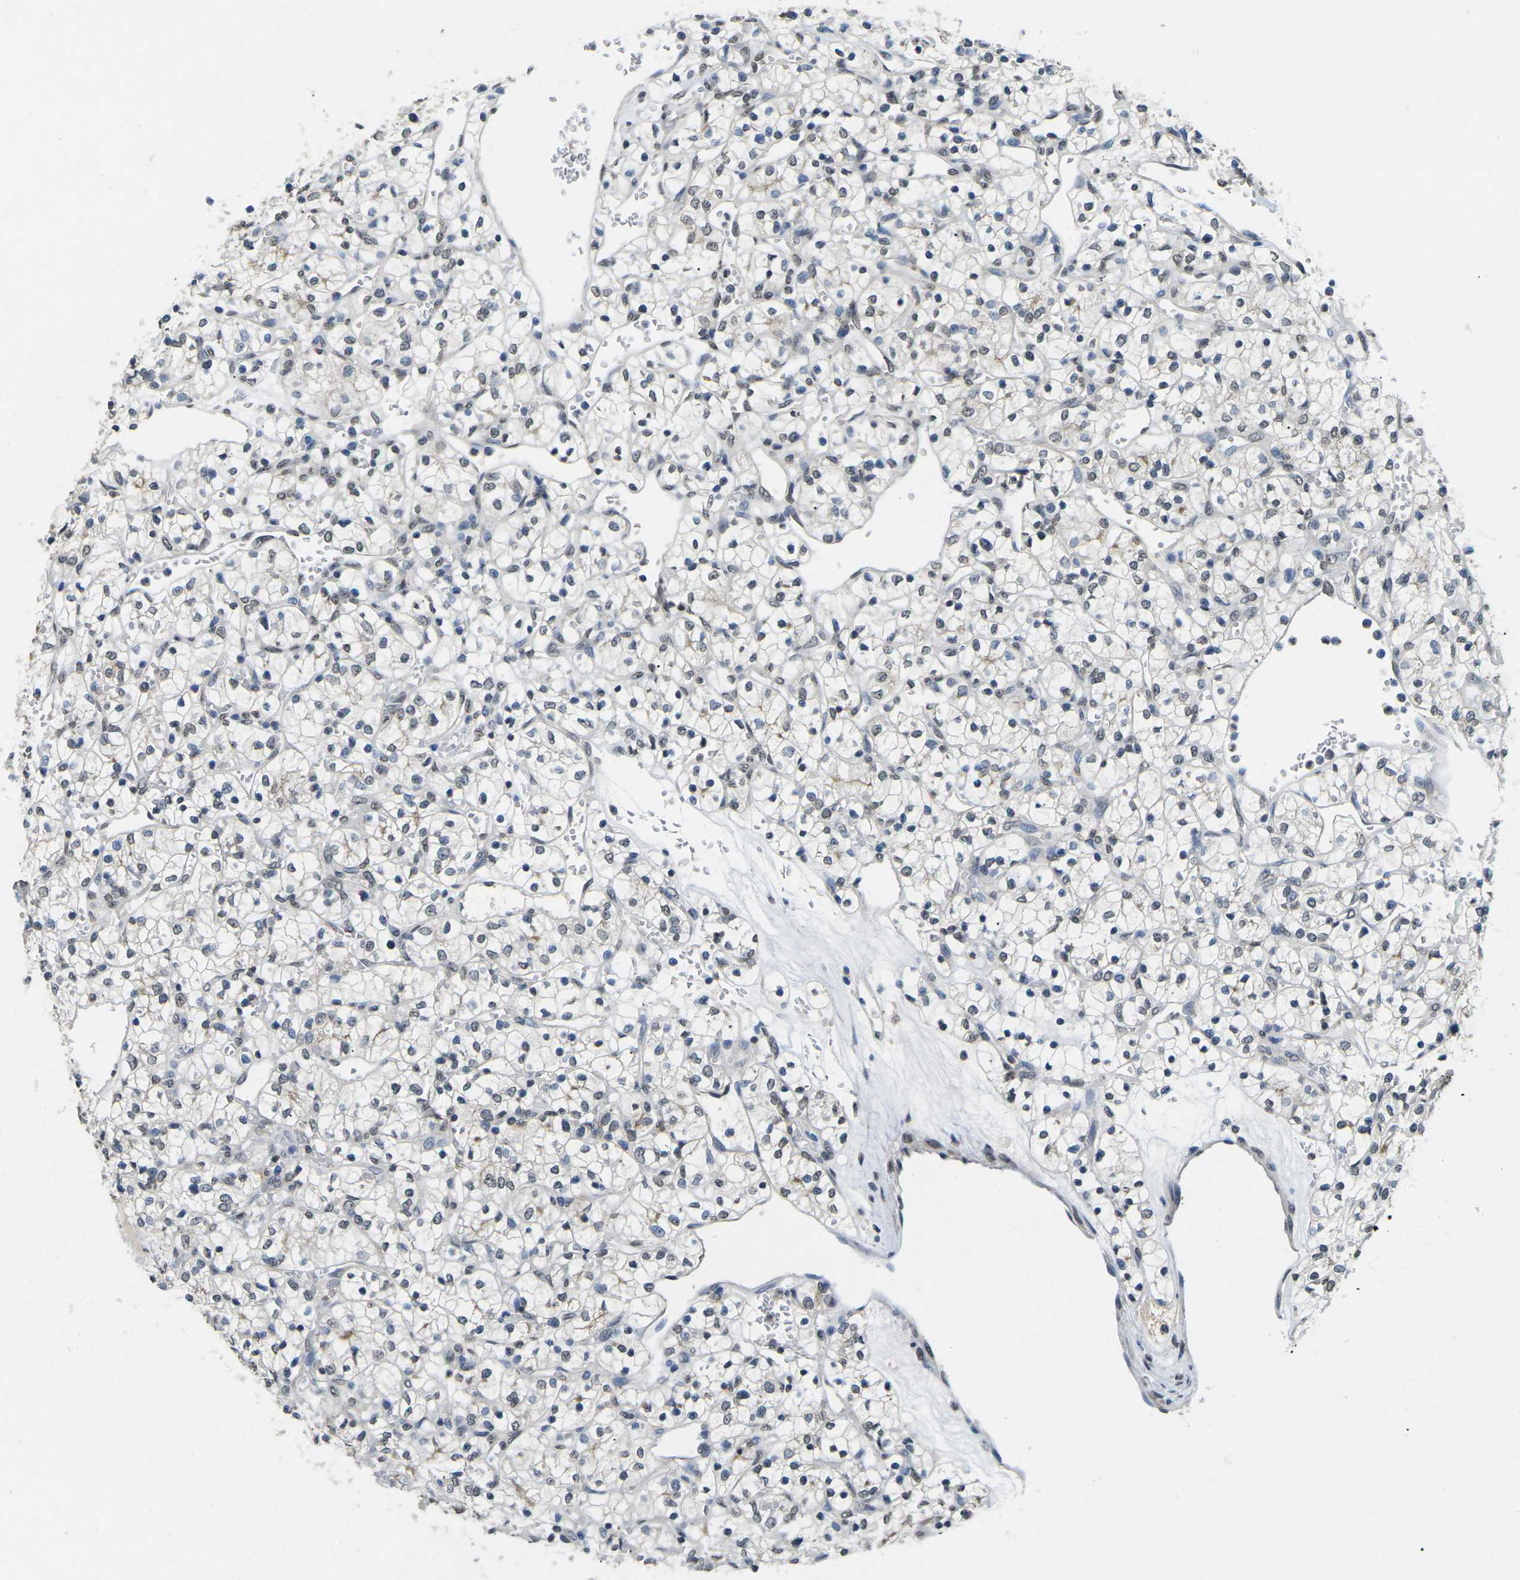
{"staining": {"intensity": "negative", "quantity": "none", "location": "none"}, "tissue": "renal cancer", "cell_type": "Tumor cells", "image_type": "cancer", "snomed": [{"axis": "morphology", "description": "Adenocarcinoma, NOS"}, {"axis": "topography", "description": "Kidney"}], "caption": "High magnification brightfield microscopy of renal cancer (adenocarcinoma) stained with DAB (3,3'-diaminobenzidine) (brown) and counterstained with hematoxylin (blue): tumor cells show no significant positivity. (Brightfield microscopy of DAB IHC at high magnification).", "gene": "SCNN1B", "patient": {"sex": "female", "age": 69}}